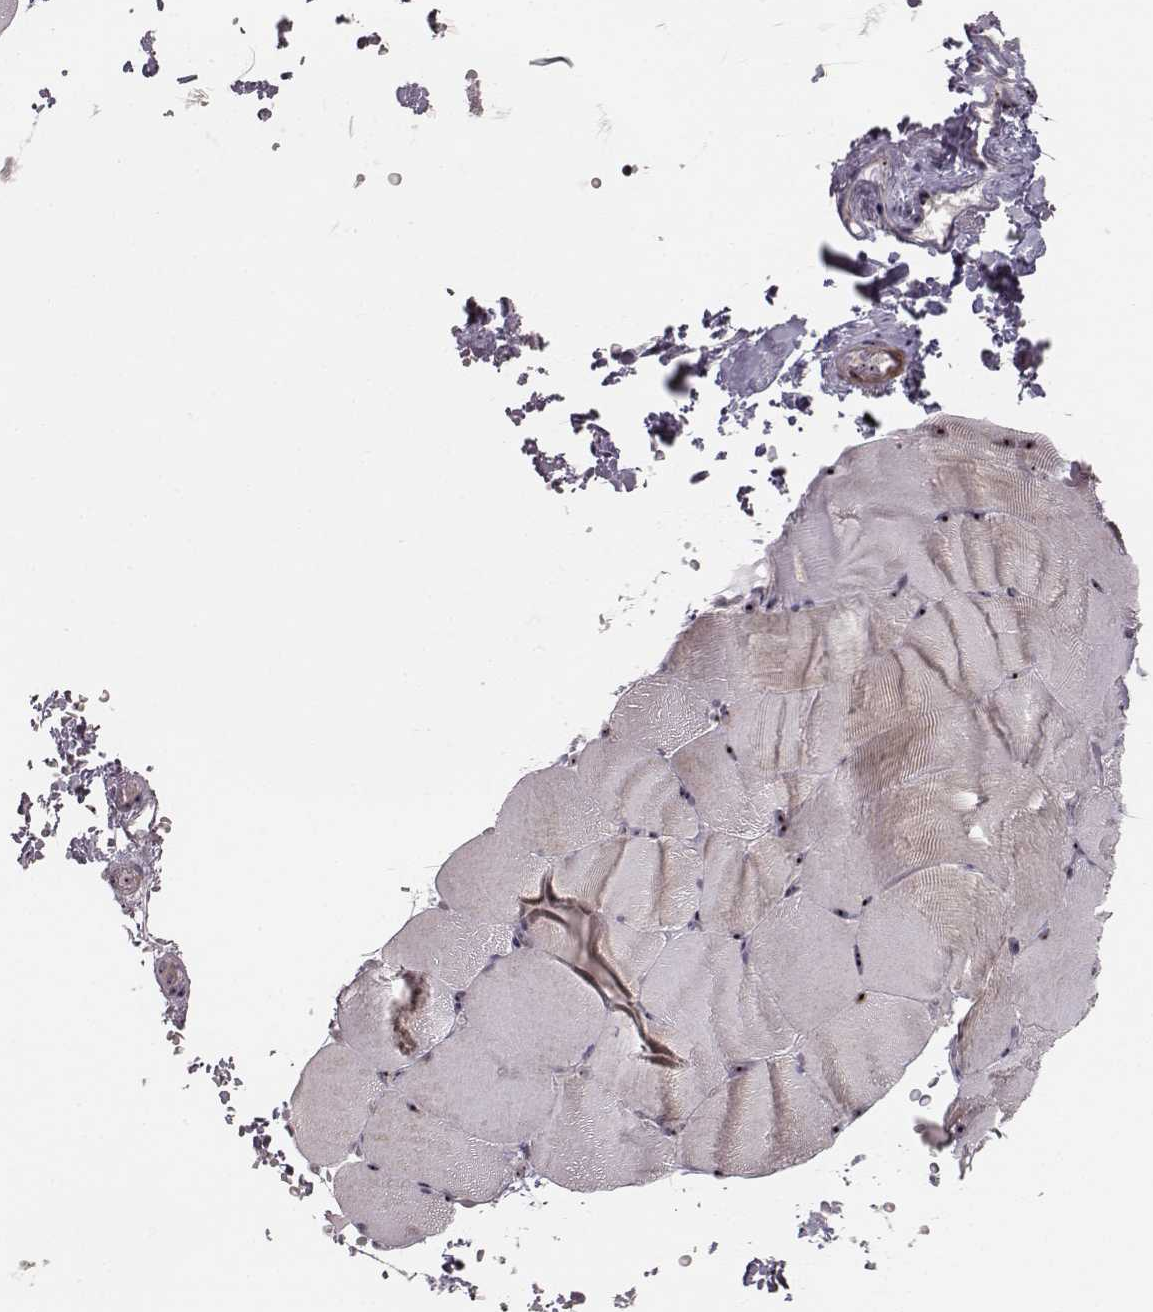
{"staining": {"intensity": "moderate", "quantity": ">75%", "location": "nuclear"}, "tissue": "skeletal muscle", "cell_type": "Myocytes", "image_type": "normal", "snomed": [{"axis": "morphology", "description": "Normal tissue, NOS"}, {"axis": "topography", "description": "Skeletal muscle"}], "caption": "This is an image of IHC staining of benign skeletal muscle, which shows moderate positivity in the nuclear of myocytes.", "gene": "NOP56", "patient": {"sex": "female", "age": 37}}